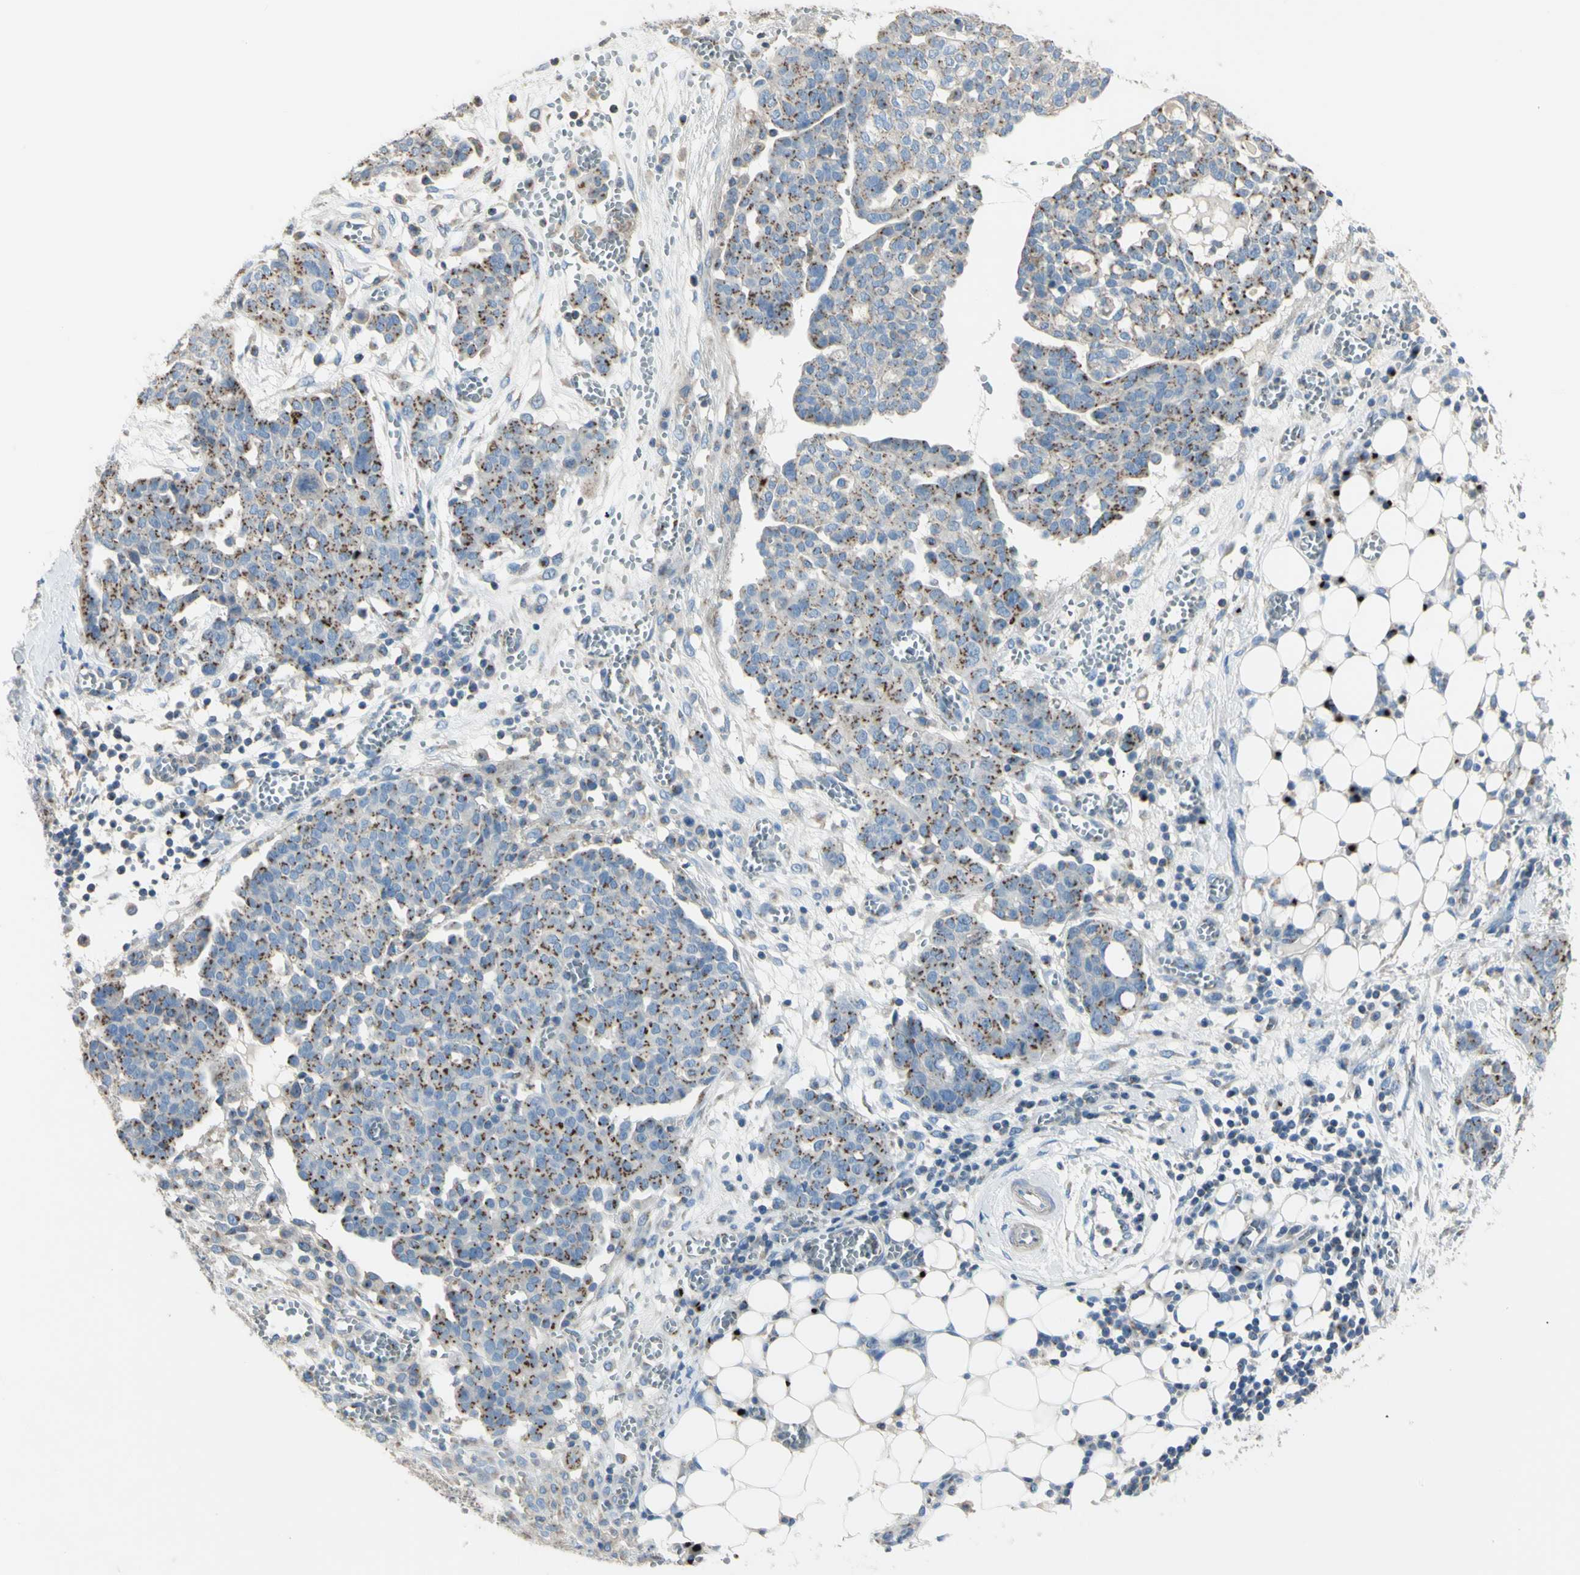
{"staining": {"intensity": "moderate", "quantity": "25%-75%", "location": "cytoplasmic/membranous"}, "tissue": "ovarian cancer", "cell_type": "Tumor cells", "image_type": "cancer", "snomed": [{"axis": "morphology", "description": "Cystadenocarcinoma, serous, NOS"}, {"axis": "topography", "description": "Soft tissue"}, {"axis": "topography", "description": "Ovary"}], "caption": "Immunohistochemistry (IHC) image of neoplastic tissue: serous cystadenocarcinoma (ovarian) stained using IHC shows medium levels of moderate protein expression localized specifically in the cytoplasmic/membranous of tumor cells, appearing as a cytoplasmic/membranous brown color.", "gene": "B4GALT3", "patient": {"sex": "female", "age": 57}}